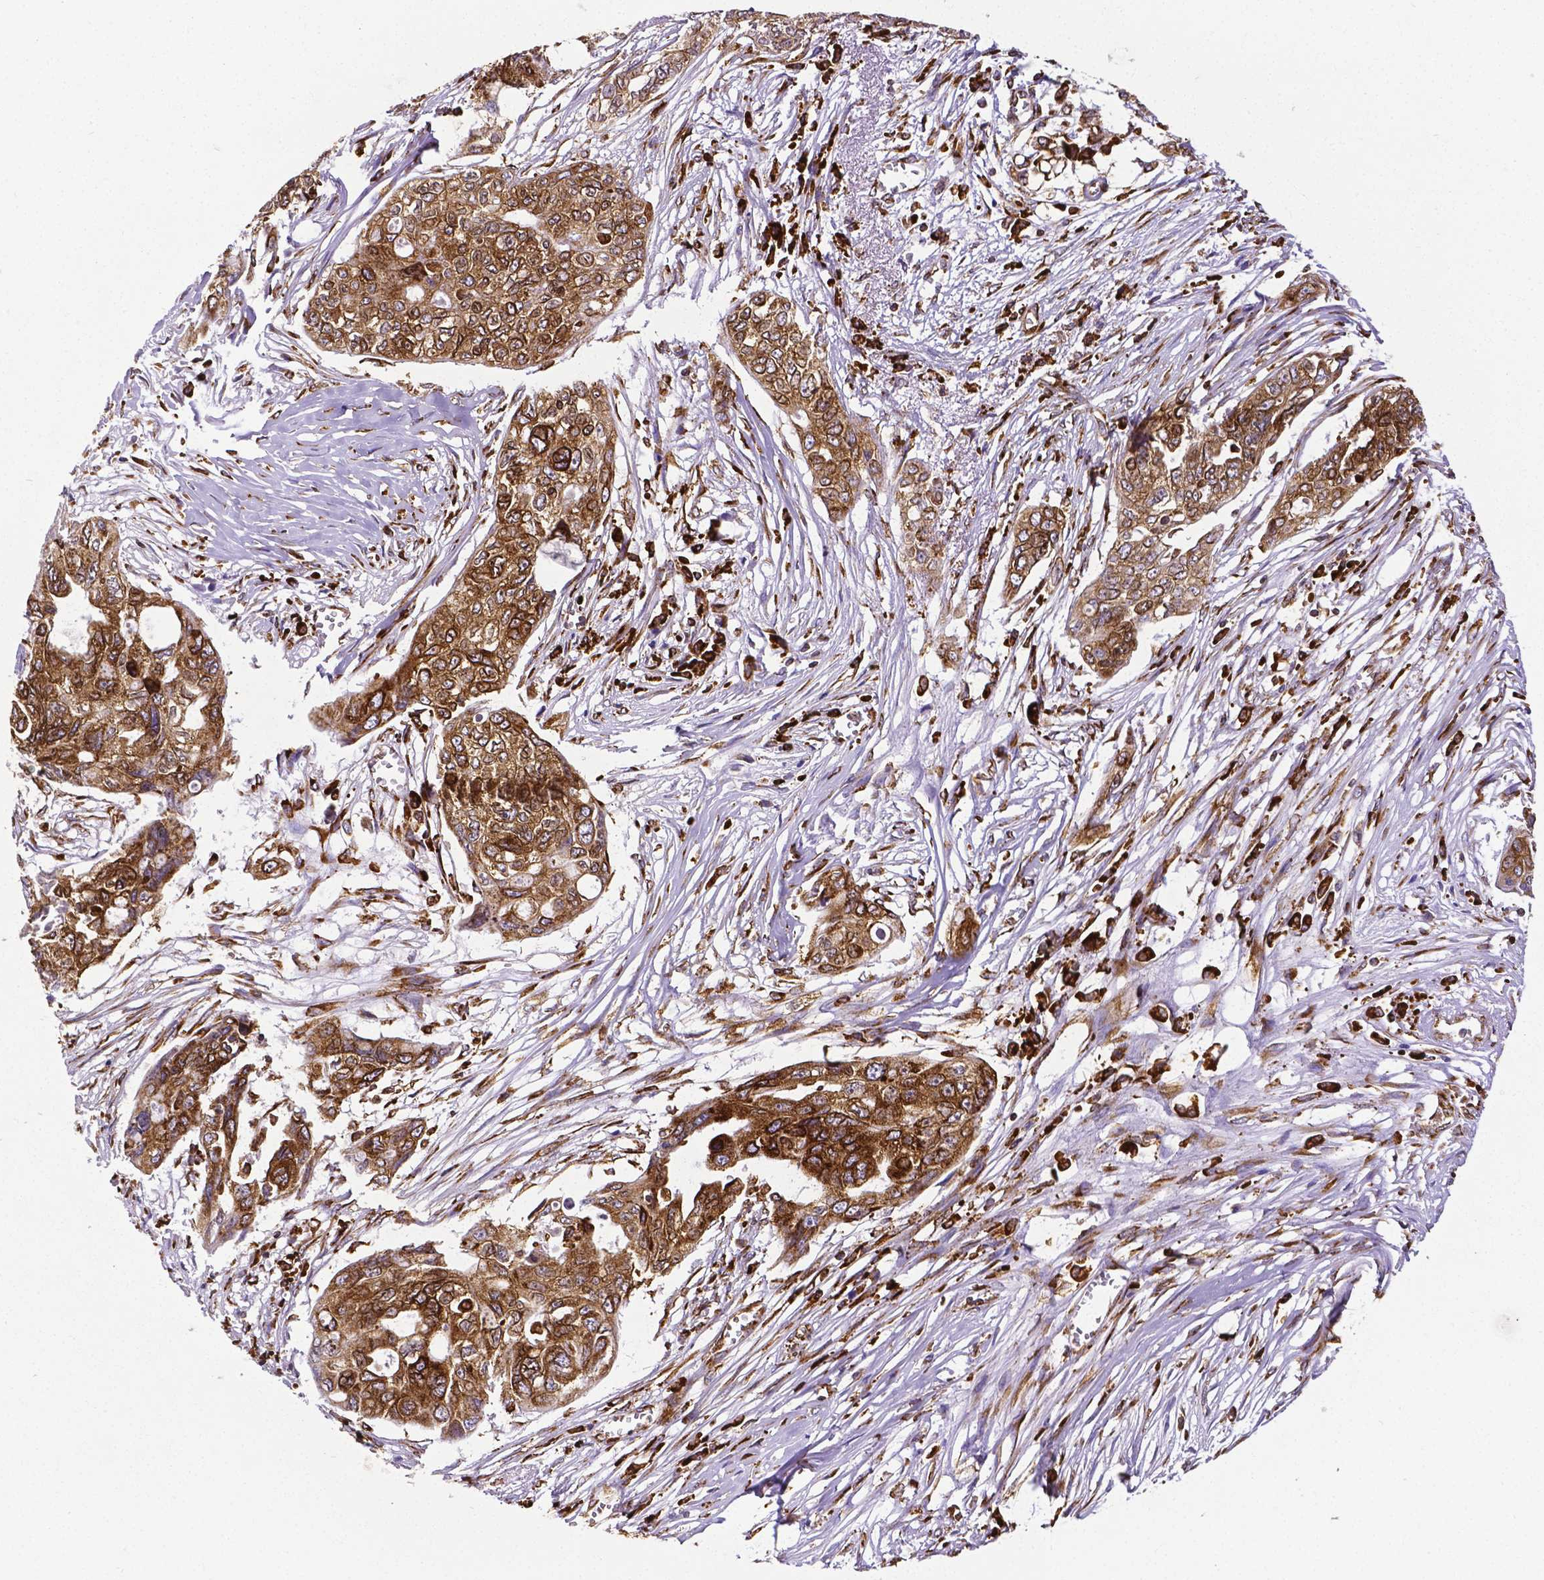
{"staining": {"intensity": "strong", "quantity": ">75%", "location": "cytoplasmic/membranous"}, "tissue": "ovarian cancer", "cell_type": "Tumor cells", "image_type": "cancer", "snomed": [{"axis": "morphology", "description": "Carcinoma, endometroid"}, {"axis": "topography", "description": "Ovary"}], "caption": "Immunohistochemistry staining of ovarian cancer, which exhibits high levels of strong cytoplasmic/membranous expression in about >75% of tumor cells indicating strong cytoplasmic/membranous protein staining. The staining was performed using DAB (brown) for protein detection and nuclei were counterstained in hematoxylin (blue).", "gene": "MTDH", "patient": {"sex": "female", "age": 70}}